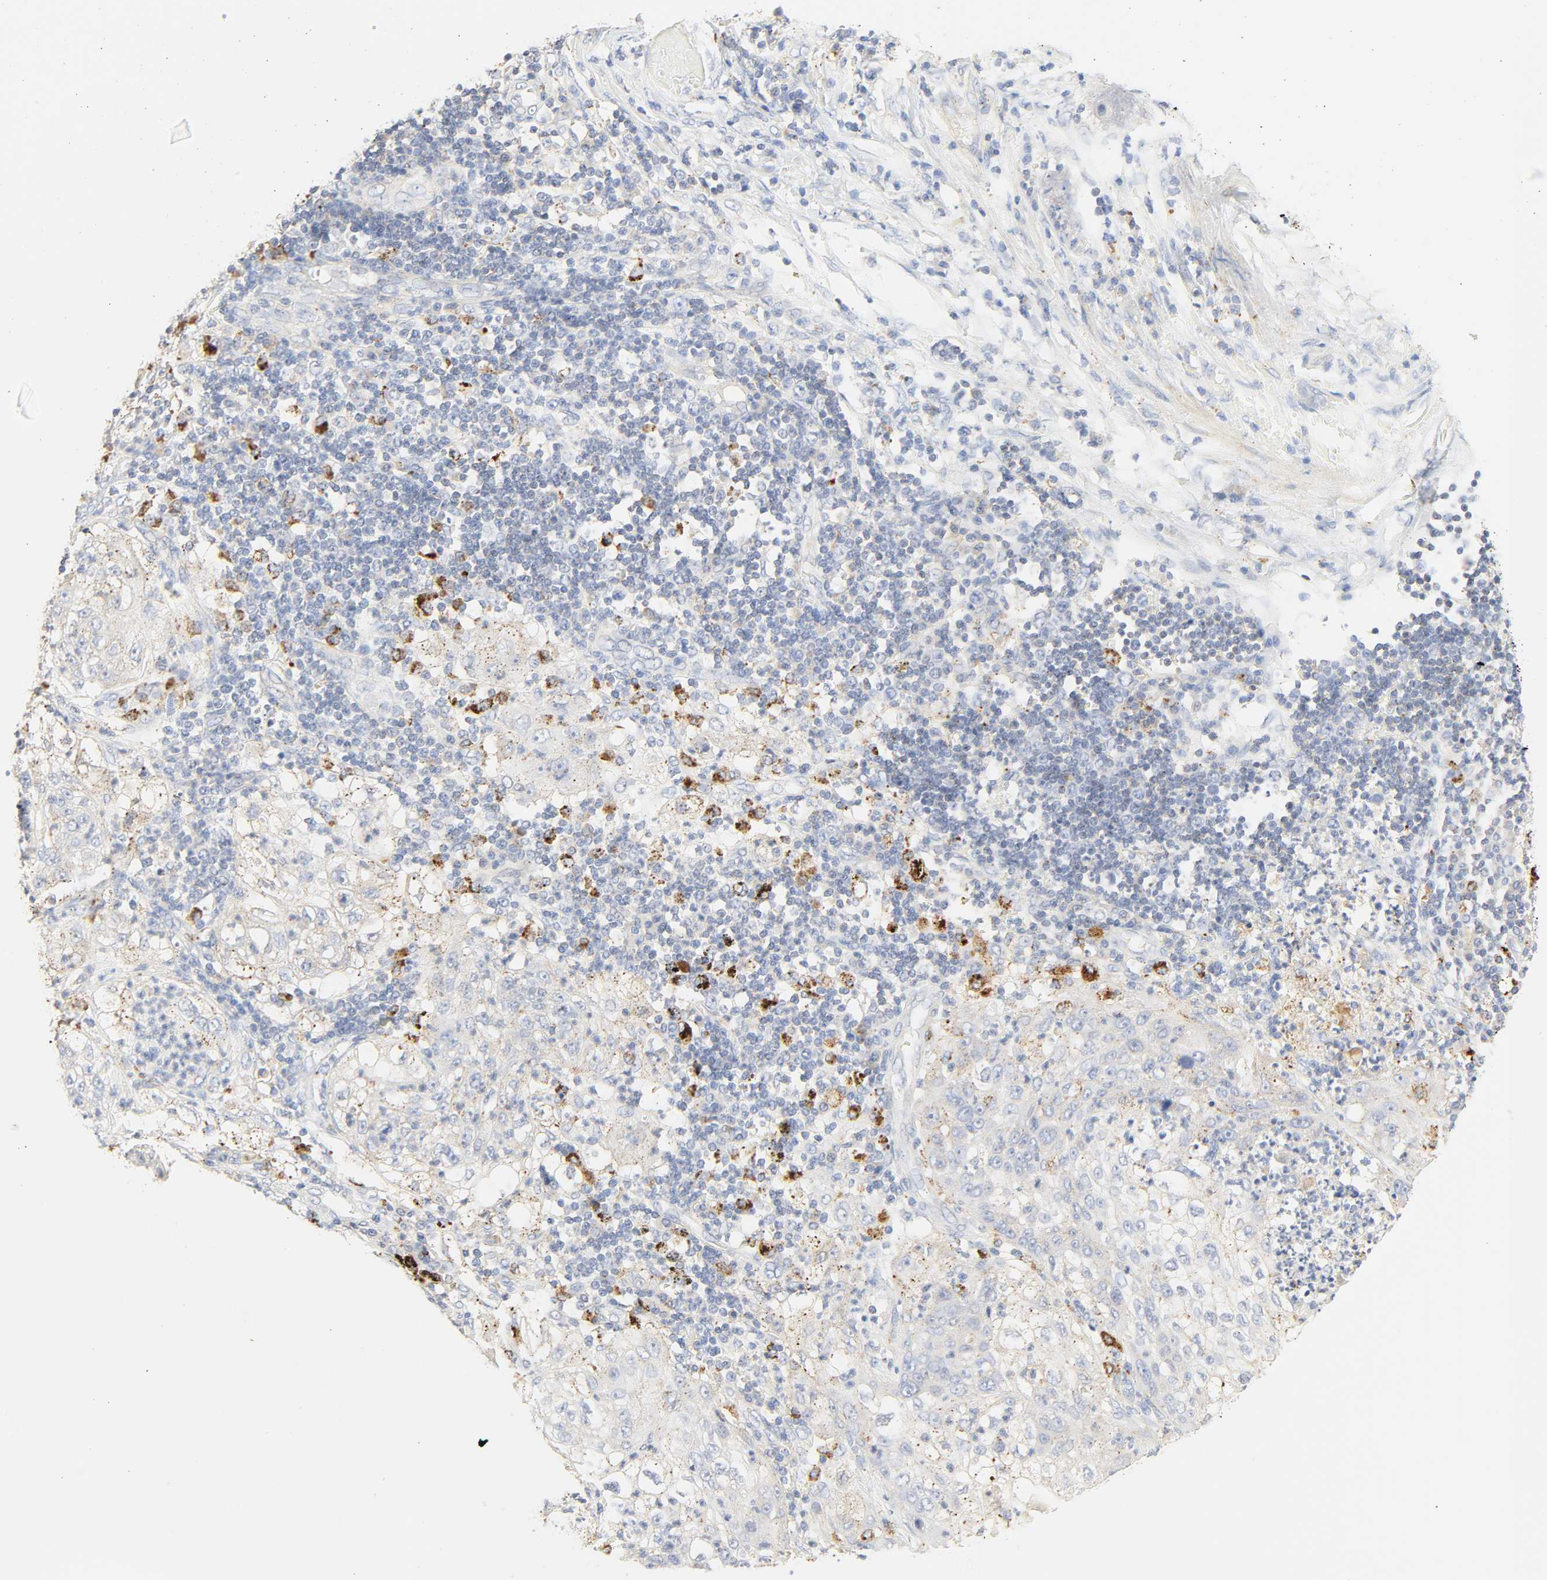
{"staining": {"intensity": "negative", "quantity": "none", "location": "none"}, "tissue": "lung cancer", "cell_type": "Tumor cells", "image_type": "cancer", "snomed": [{"axis": "morphology", "description": "Inflammation, NOS"}, {"axis": "morphology", "description": "Squamous cell carcinoma, NOS"}, {"axis": "topography", "description": "Lymph node"}, {"axis": "topography", "description": "Soft tissue"}, {"axis": "topography", "description": "Lung"}], "caption": "Squamous cell carcinoma (lung) was stained to show a protein in brown. There is no significant positivity in tumor cells.", "gene": "CAMK2A", "patient": {"sex": "male", "age": 66}}